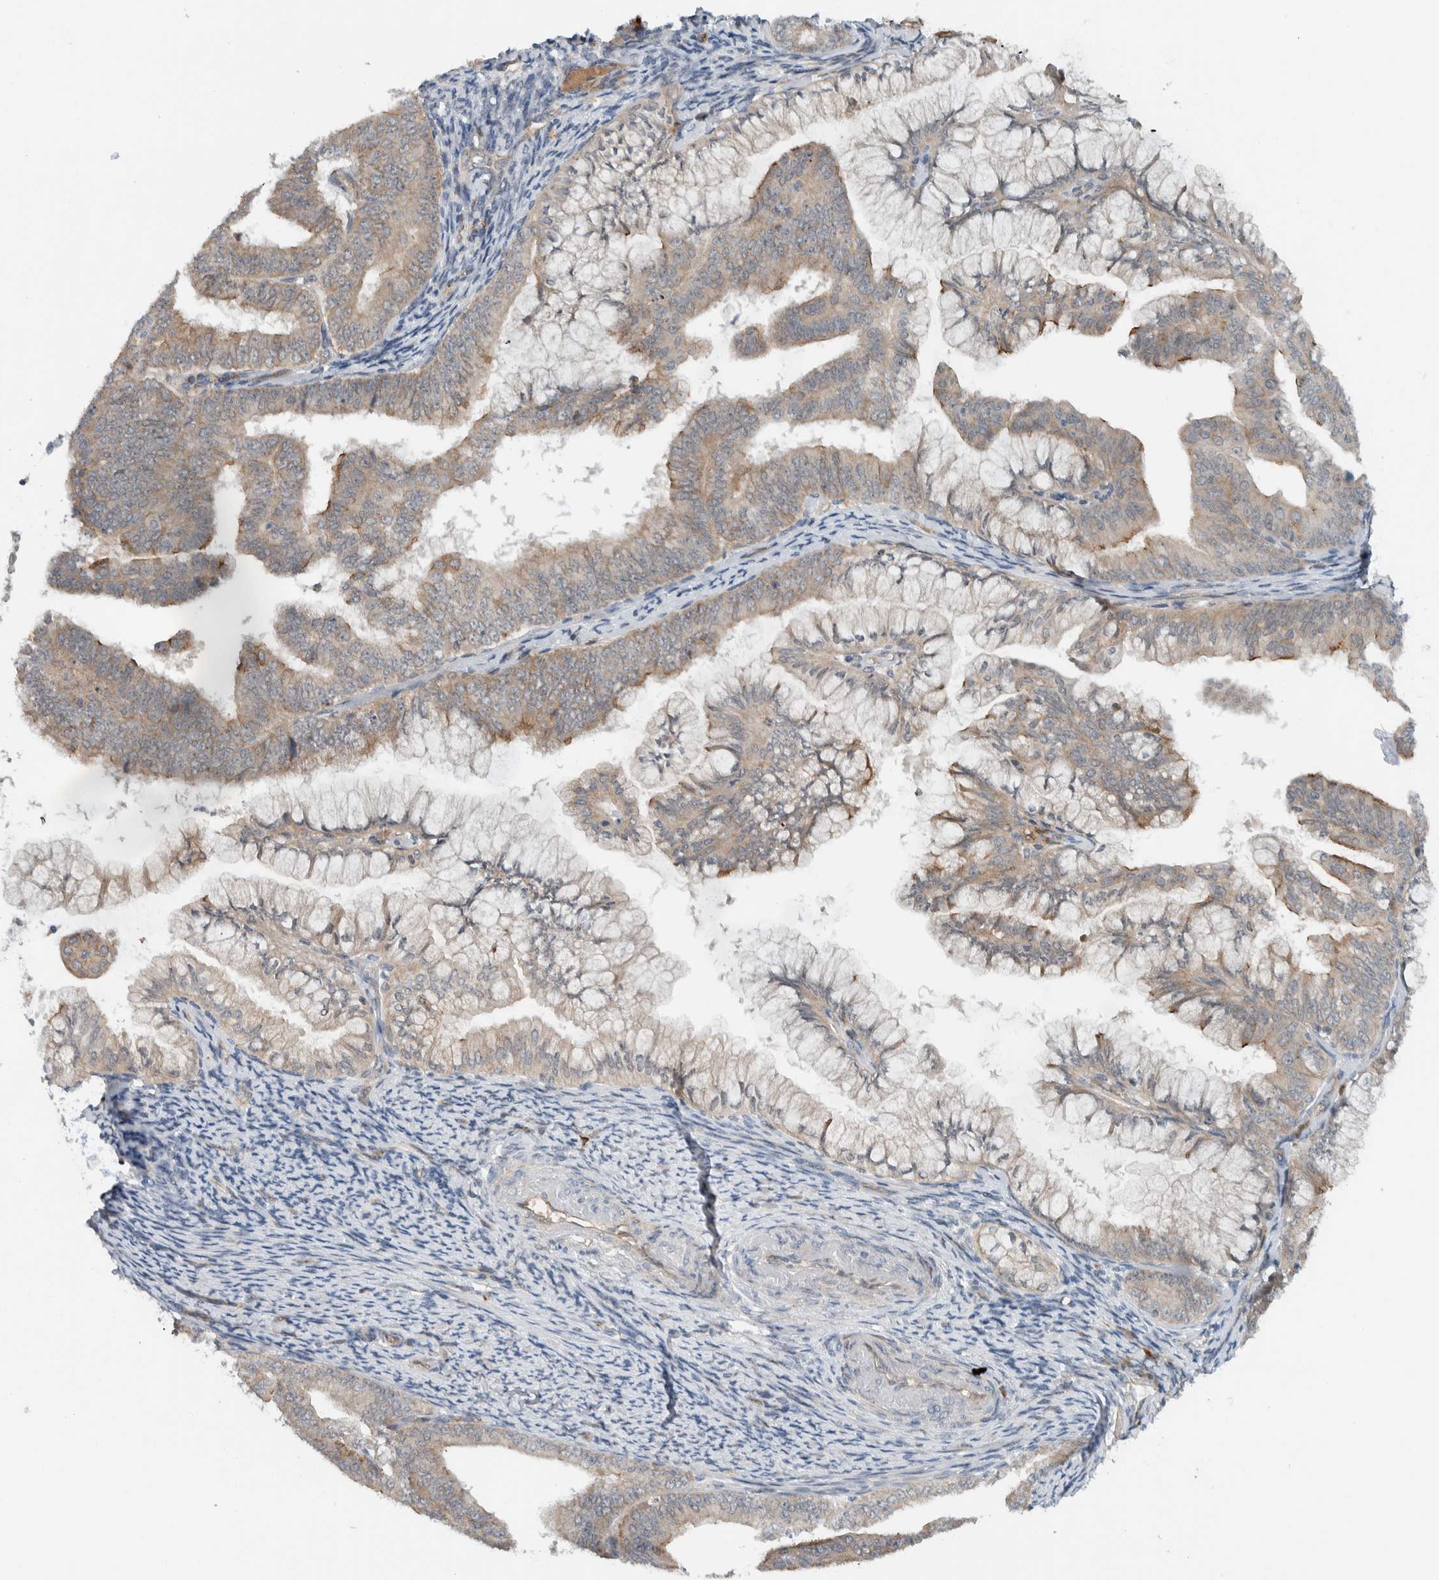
{"staining": {"intensity": "weak", "quantity": ">75%", "location": "cytoplasmic/membranous"}, "tissue": "endometrial cancer", "cell_type": "Tumor cells", "image_type": "cancer", "snomed": [{"axis": "morphology", "description": "Adenocarcinoma, NOS"}, {"axis": "topography", "description": "Endometrium"}], "caption": "High-magnification brightfield microscopy of endometrial adenocarcinoma stained with DAB (brown) and counterstained with hematoxylin (blue). tumor cells exhibit weak cytoplasmic/membranous staining is identified in about>75% of cells. (IHC, brightfield microscopy, high magnification).", "gene": "ARMC7", "patient": {"sex": "female", "age": 63}}